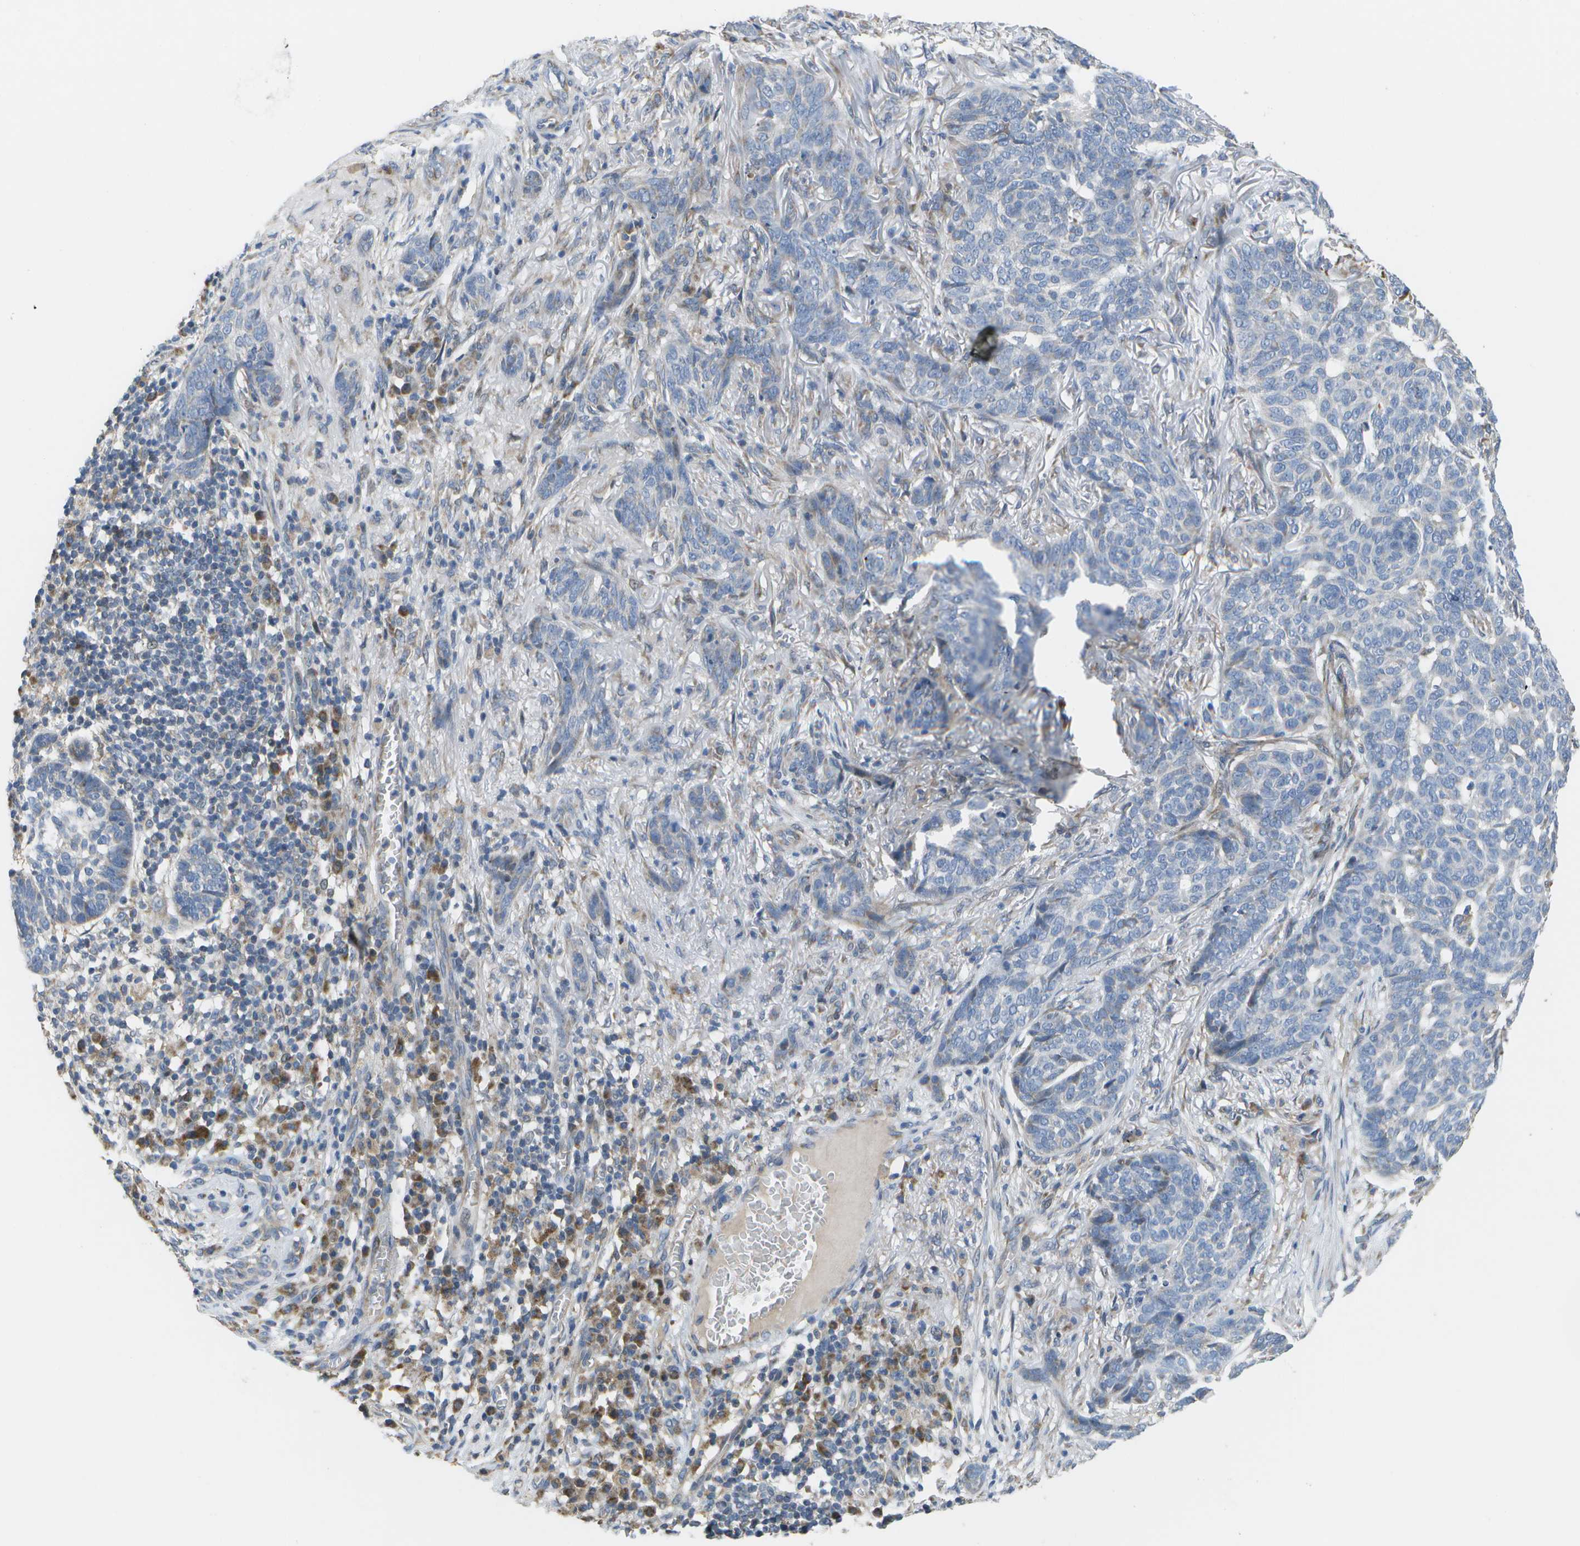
{"staining": {"intensity": "negative", "quantity": "none", "location": "none"}, "tissue": "skin cancer", "cell_type": "Tumor cells", "image_type": "cancer", "snomed": [{"axis": "morphology", "description": "Basal cell carcinoma"}, {"axis": "topography", "description": "Skin"}], "caption": "High power microscopy histopathology image of an immunohistochemistry (IHC) photomicrograph of skin basal cell carcinoma, revealing no significant staining in tumor cells.", "gene": "HADHA", "patient": {"sex": "male", "age": 85}}